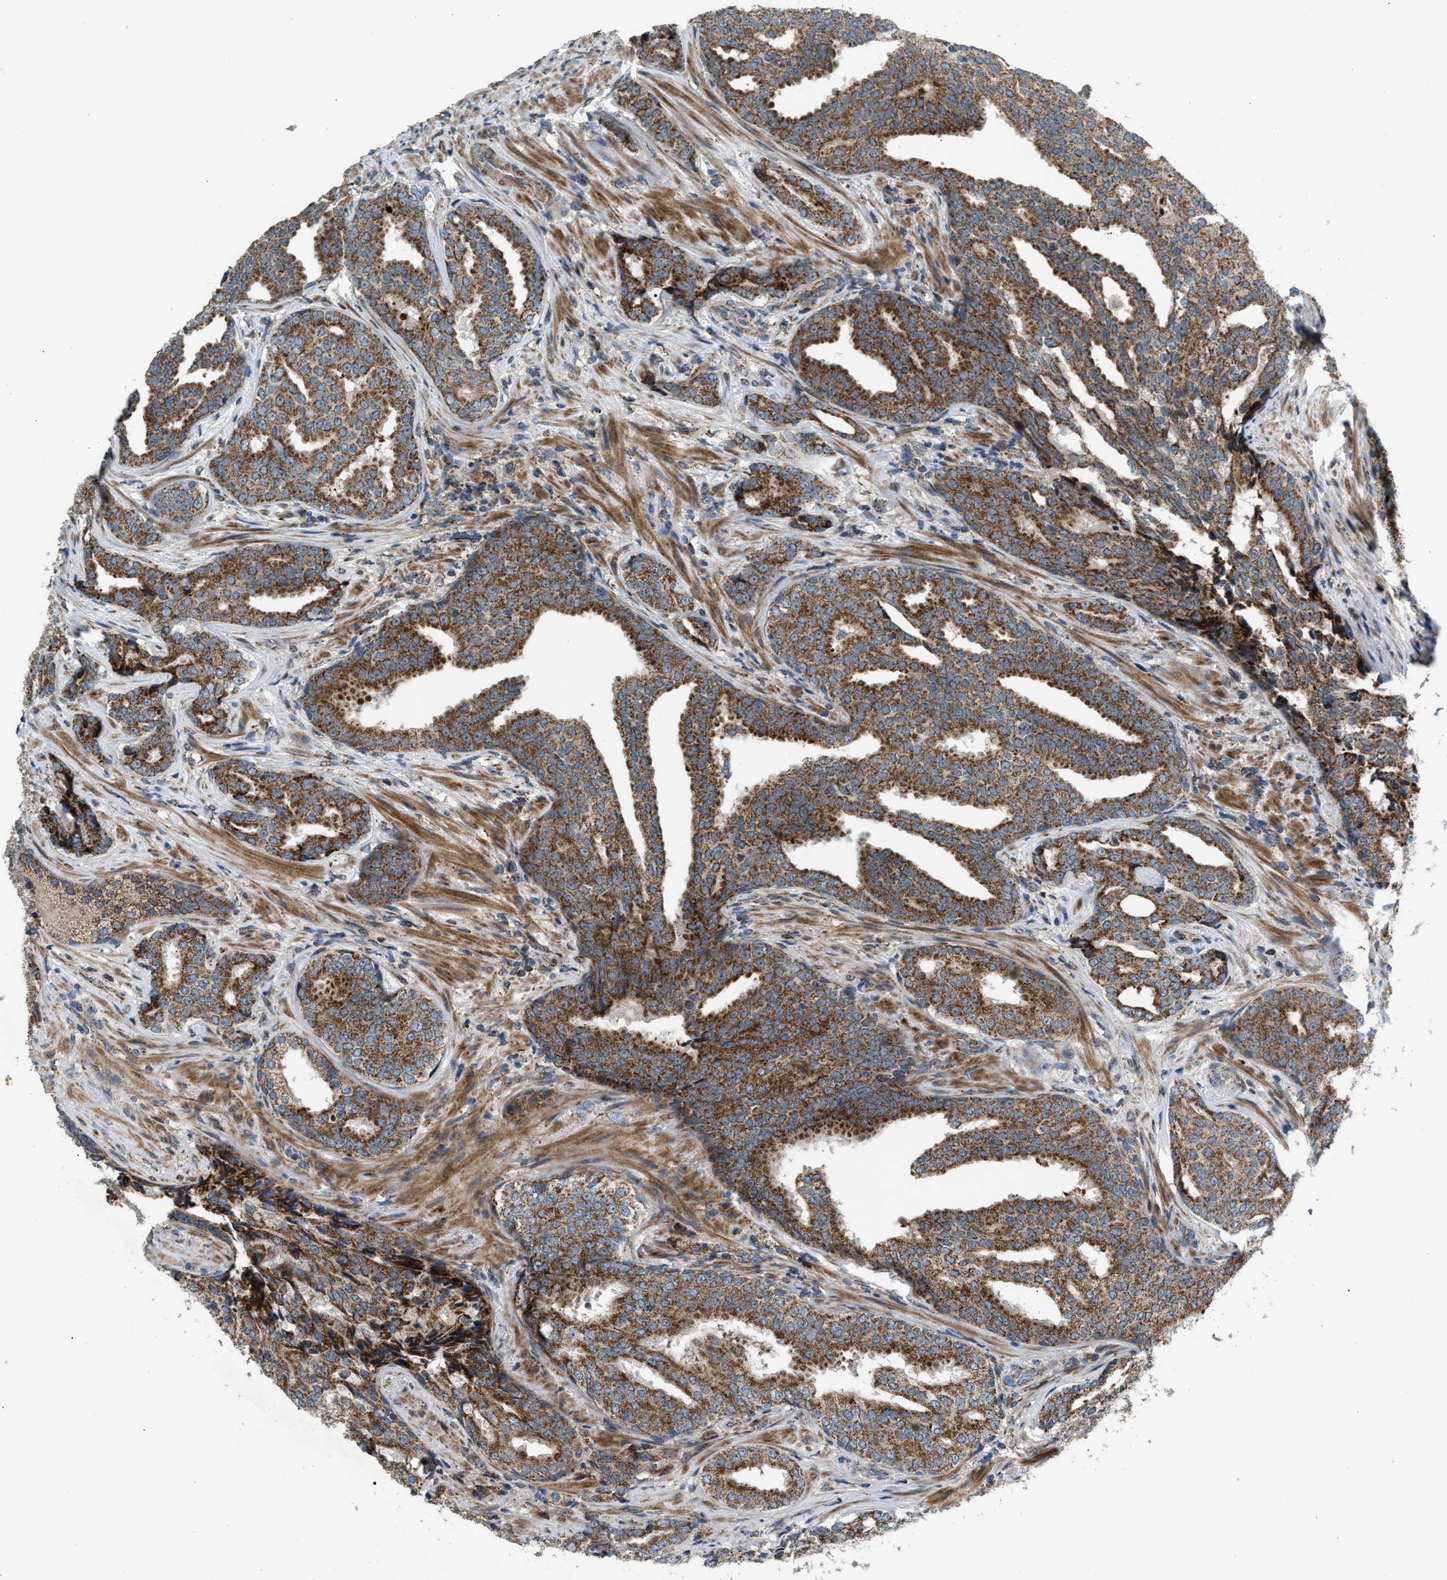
{"staining": {"intensity": "moderate", "quantity": ">75%", "location": "cytoplasmic/membranous"}, "tissue": "prostate cancer", "cell_type": "Tumor cells", "image_type": "cancer", "snomed": [{"axis": "morphology", "description": "Adenocarcinoma, High grade"}, {"axis": "topography", "description": "Prostate"}], "caption": "This histopathology image displays IHC staining of human prostate adenocarcinoma (high-grade), with medium moderate cytoplasmic/membranous positivity in approximately >75% of tumor cells.", "gene": "TACO1", "patient": {"sex": "male", "age": 71}}